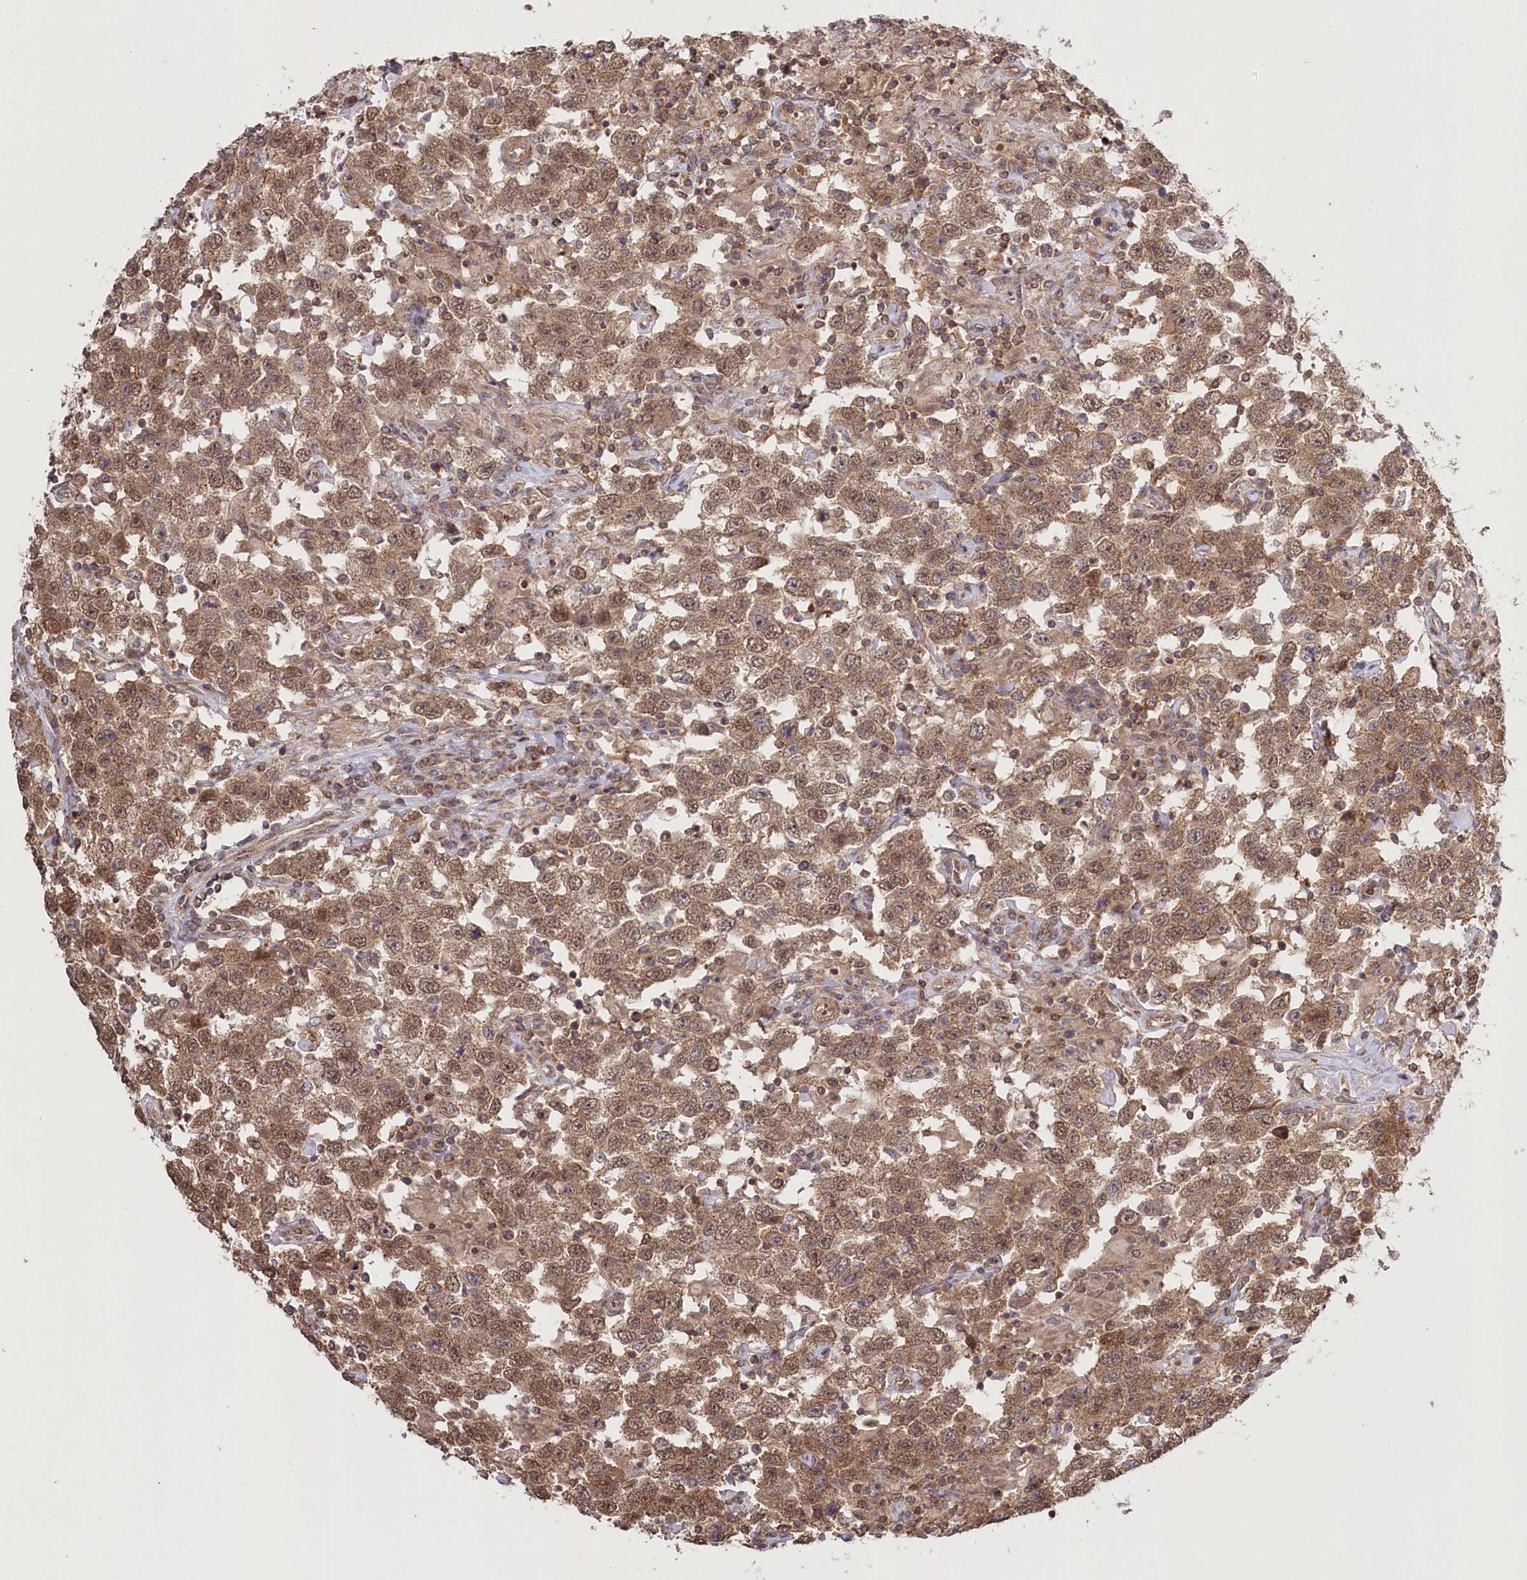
{"staining": {"intensity": "moderate", "quantity": ">75%", "location": "cytoplasmic/membranous,nuclear"}, "tissue": "testis cancer", "cell_type": "Tumor cells", "image_type": "cancer", "snomed": [{"axis": "morphology", "description": "Seminoma, NOS"}, {"axis": "topography", "description": "Testis"}], "caption": "Approximately >75% of tumor cells in testis cancer show moderate cytoplasmic/membranous and nuclear protein staining as visualized by brown immunohistochemical staining.", "gene": "CCDC91", "patient": {"sex": "male", "age": 41}}